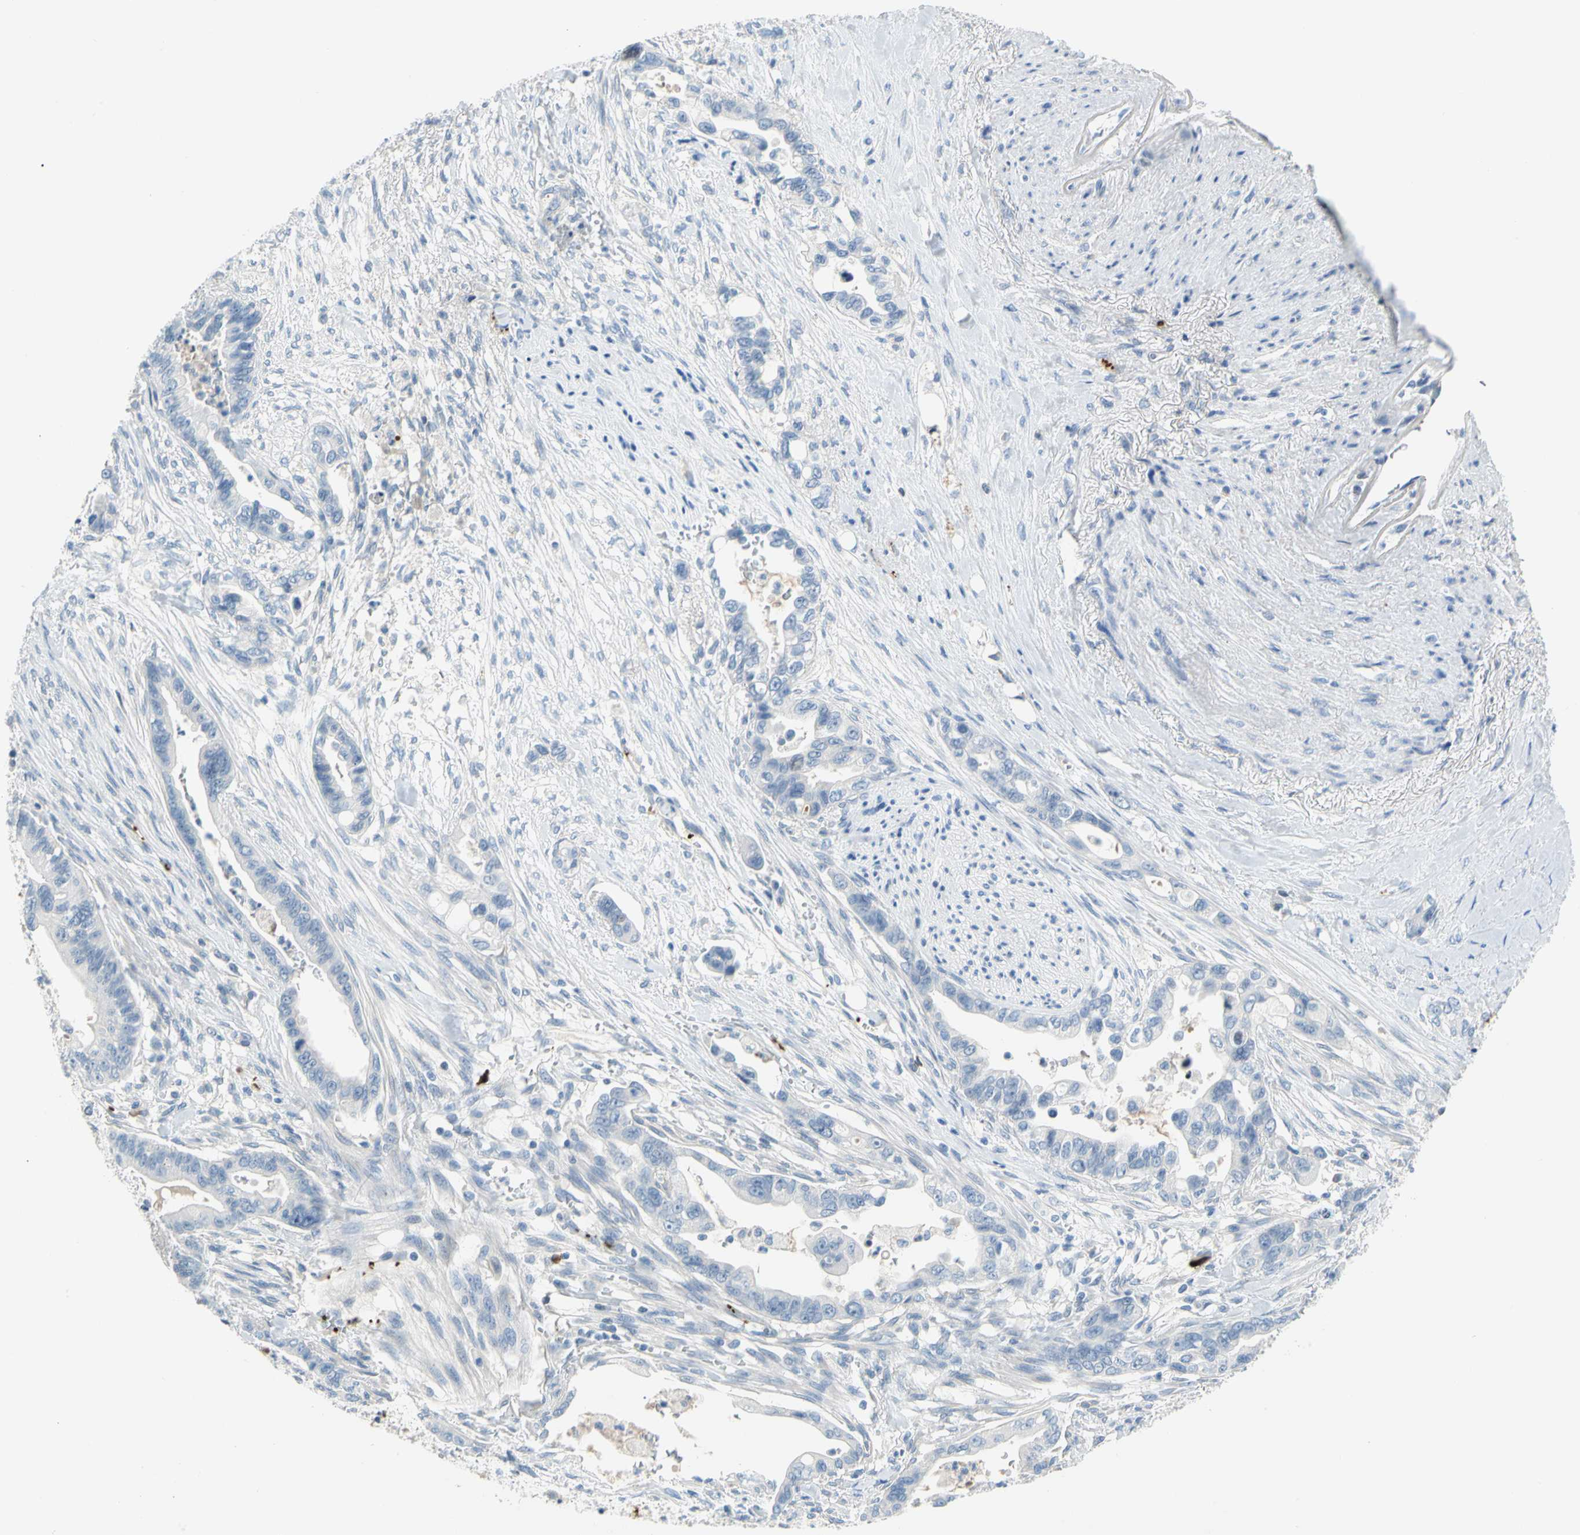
{"staining": {"intensity": "negative", "quantity": "none", "location": "none"}, "tissue": "pancreatic cancer", "cell_type": "Tumor cells", "image_type": "cancer", "snomed": [{"axis": "morphology", "description": "Adenocarcinoma, NOS"}, {"axis": "topography", "description": "Pancreas"}], "caption": "Protein analysis of adenocarcinoma (pancreatic) shows no significant expression in tumor cells. The staining is performed using DAB (3,3'-diaminobenzidine) brown chromogen with nuclei counter-stained in using hematoxylin.", "gene": "PPBP", "patient": {"sex": "male", "age": 70}}